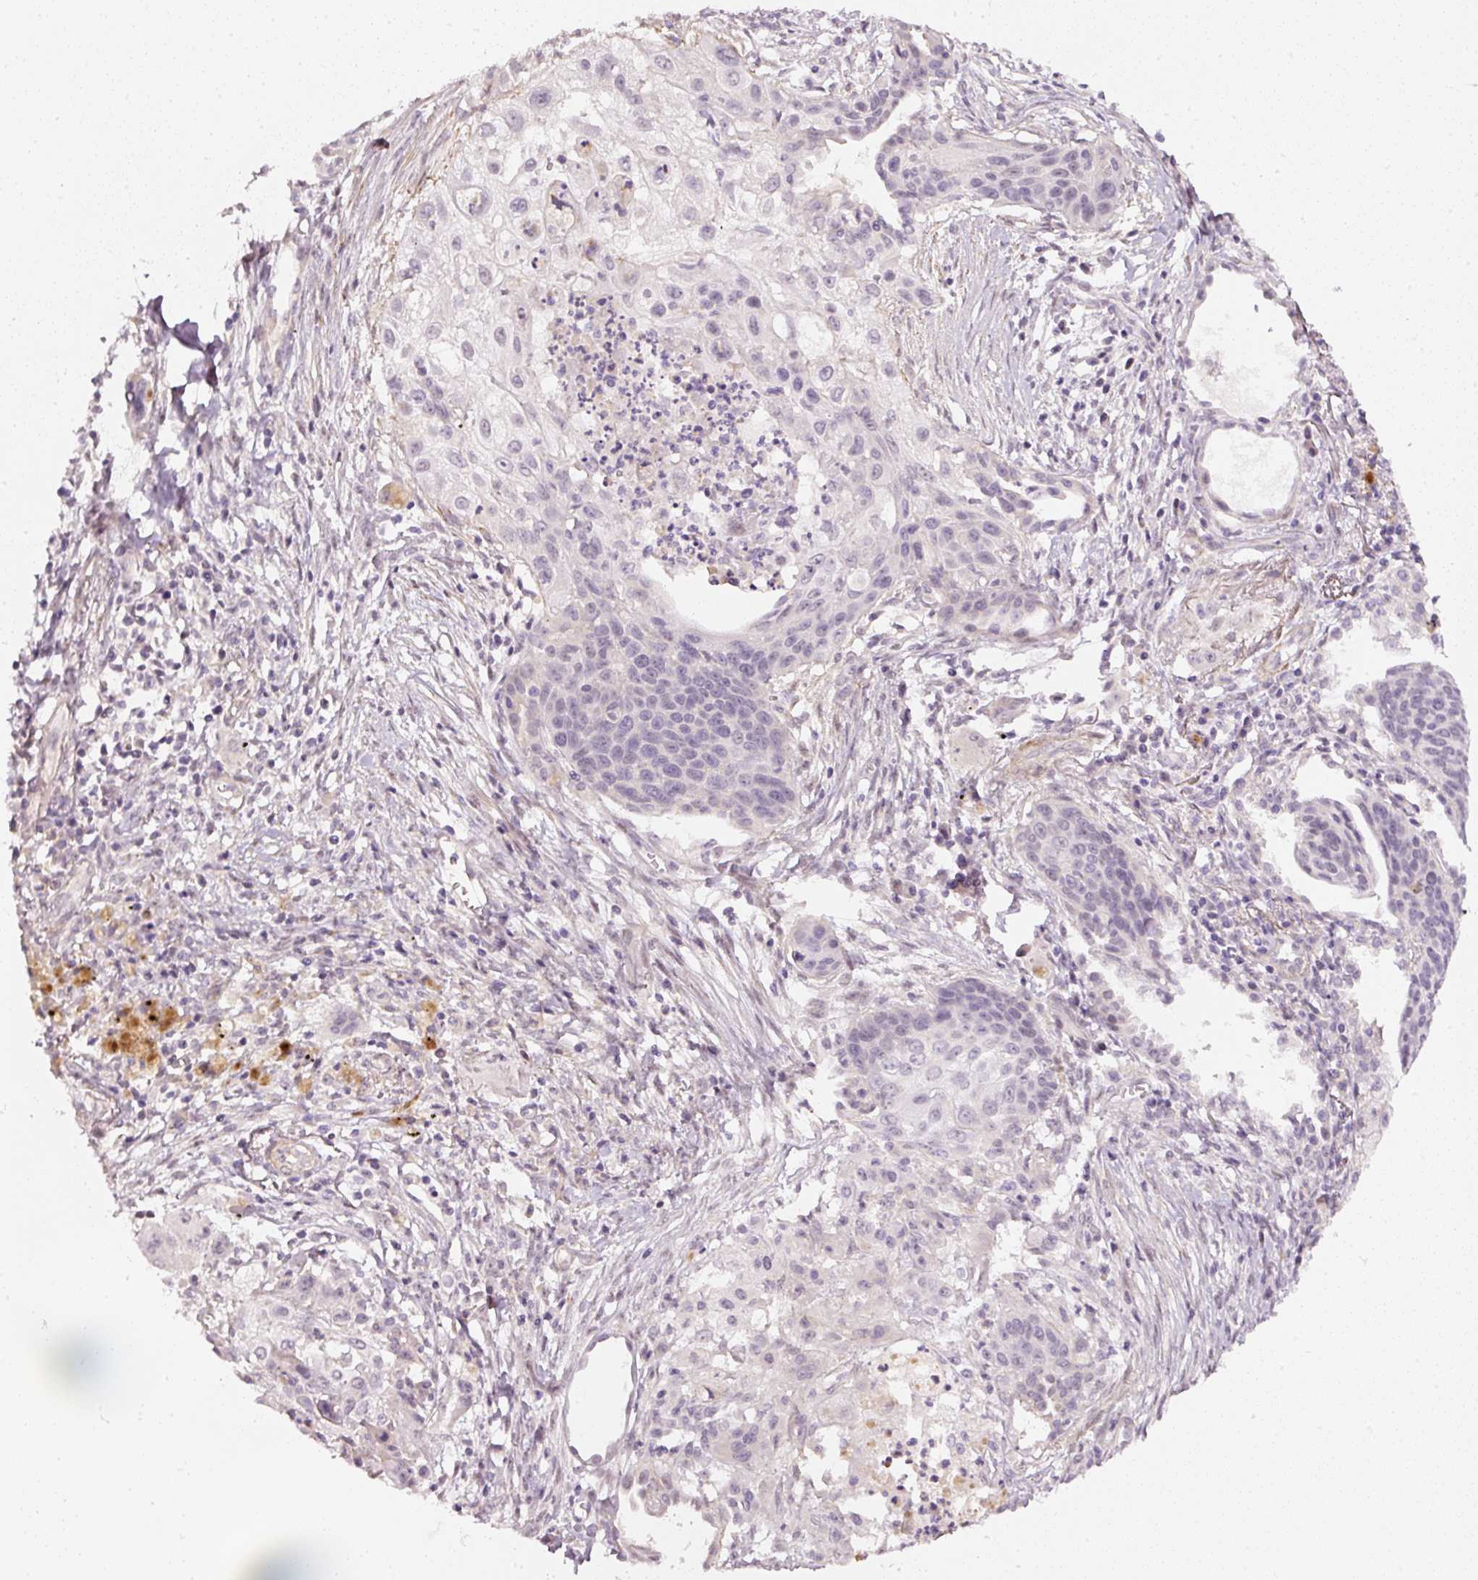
{"staining": {"intensity": "negative", "quantity": "none", "location": "none"}, "tissue": "lung cancer", "cell_type": "Tumor cells", "image_type": "cancer", "snomed": [{"axis": "morphology", "description": "Squamous cell carcinoma, NOS"}, {"axis": "topography", "description": "Lung"}], "caption": "Squamous cell carcinoma (lung) was stained to show a protein in brown. There is no significant positivity in tumor cells.", "gene": "TOGARAM1", "patient": {"sex": "male", "age": 71}}